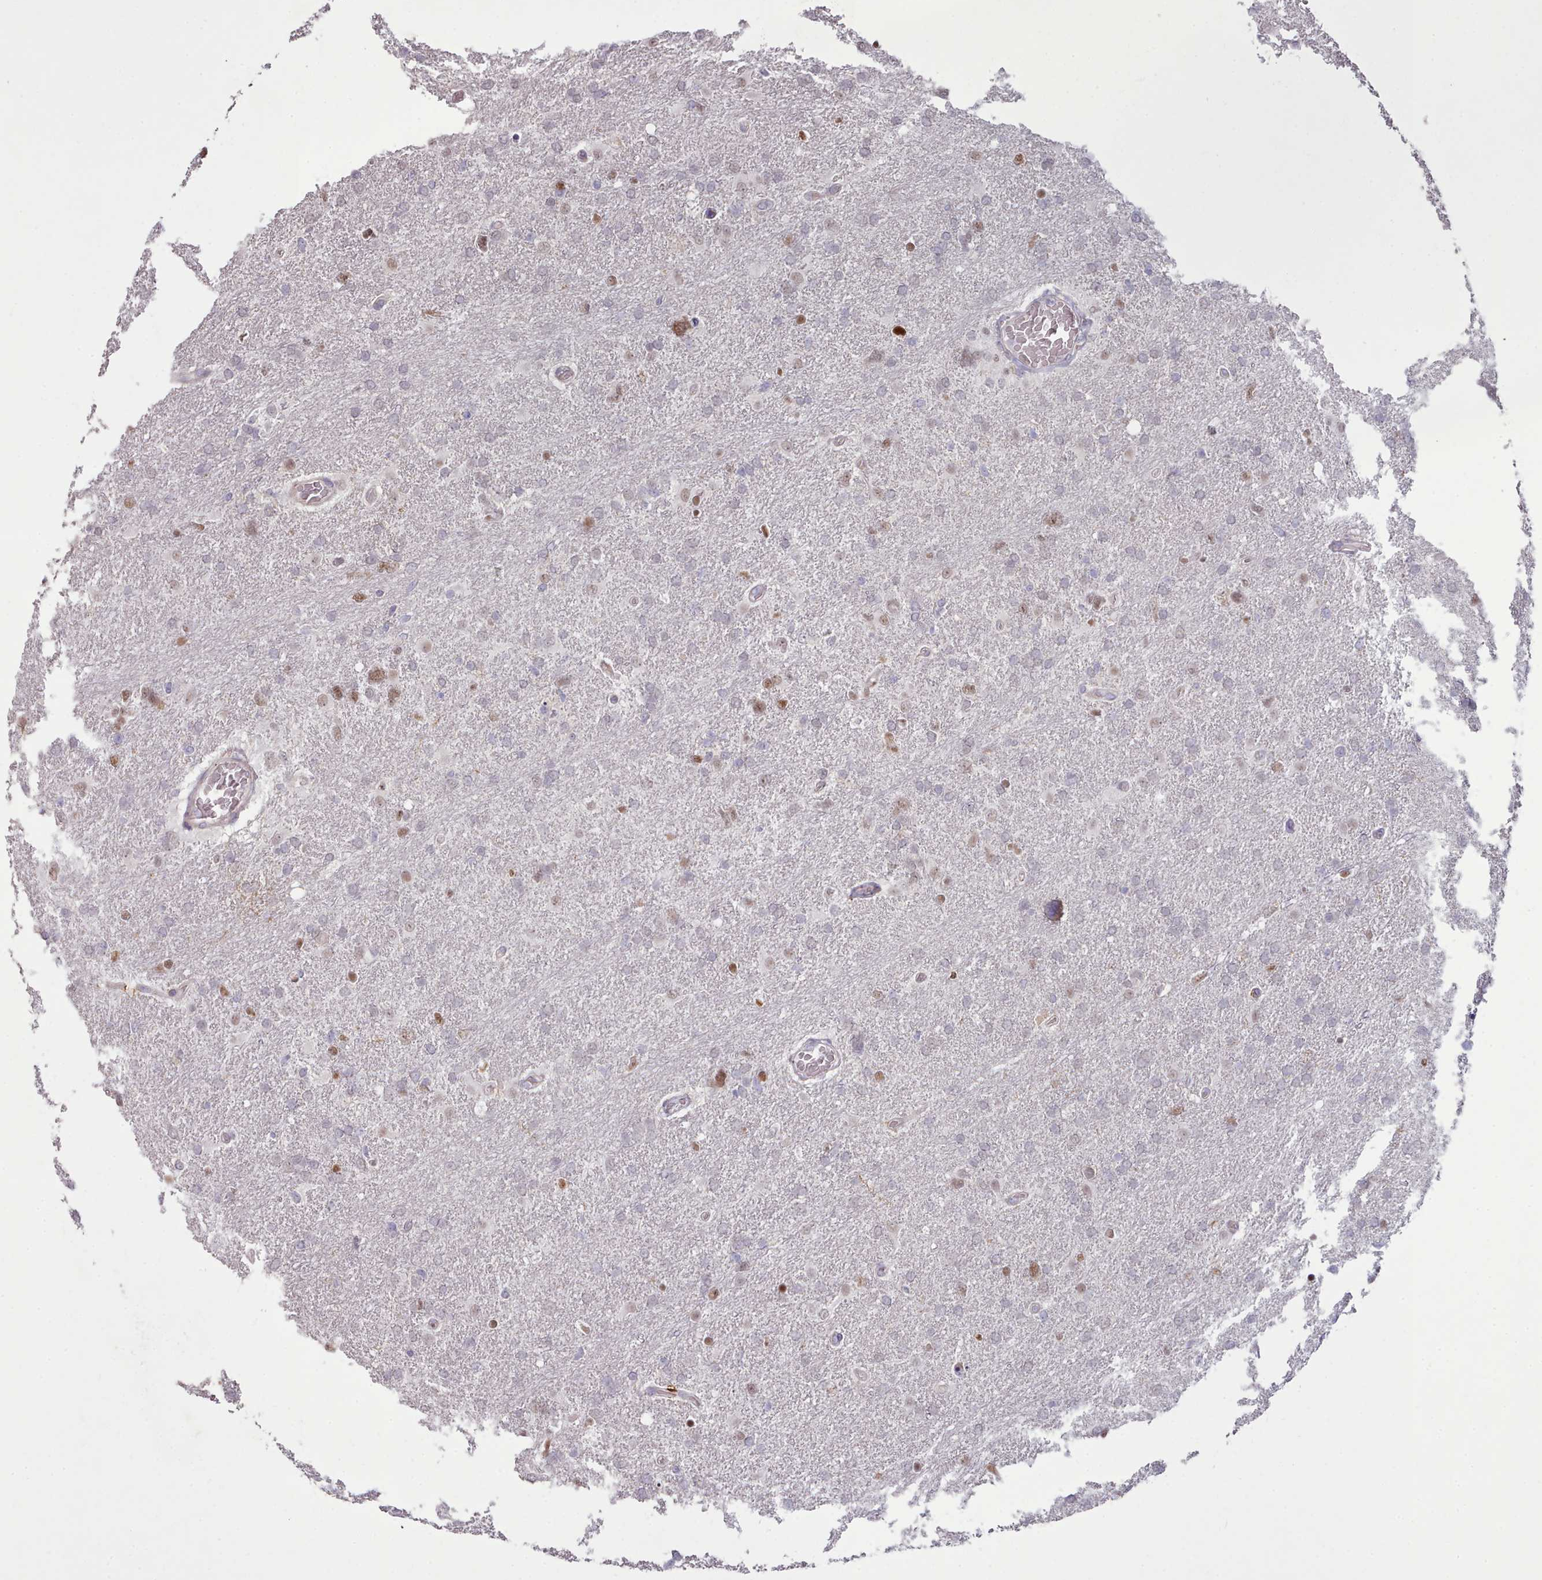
{"staining": {"intensity": "moderate", "quantity": "25%-75%", "location": "nuclear"}, "tissue": "glioma", "cell_type": "Tumor cells", "image_type": "cancer", "snomed": [{"axis": "morphology", "description": "Glioma, malignant, High grade"}, {"axis": "topography", "description": "Brain"}], "caption": "A brown stain highlights moderate nuclear positivity of a protein in human glioma tumor cells. (DAB (3,3'-diaminobenzidine) = brown stain, brightfield microscopy at high magnification).", "gene": "DPF1", "patient": {"sex": "male", "age": 61}}